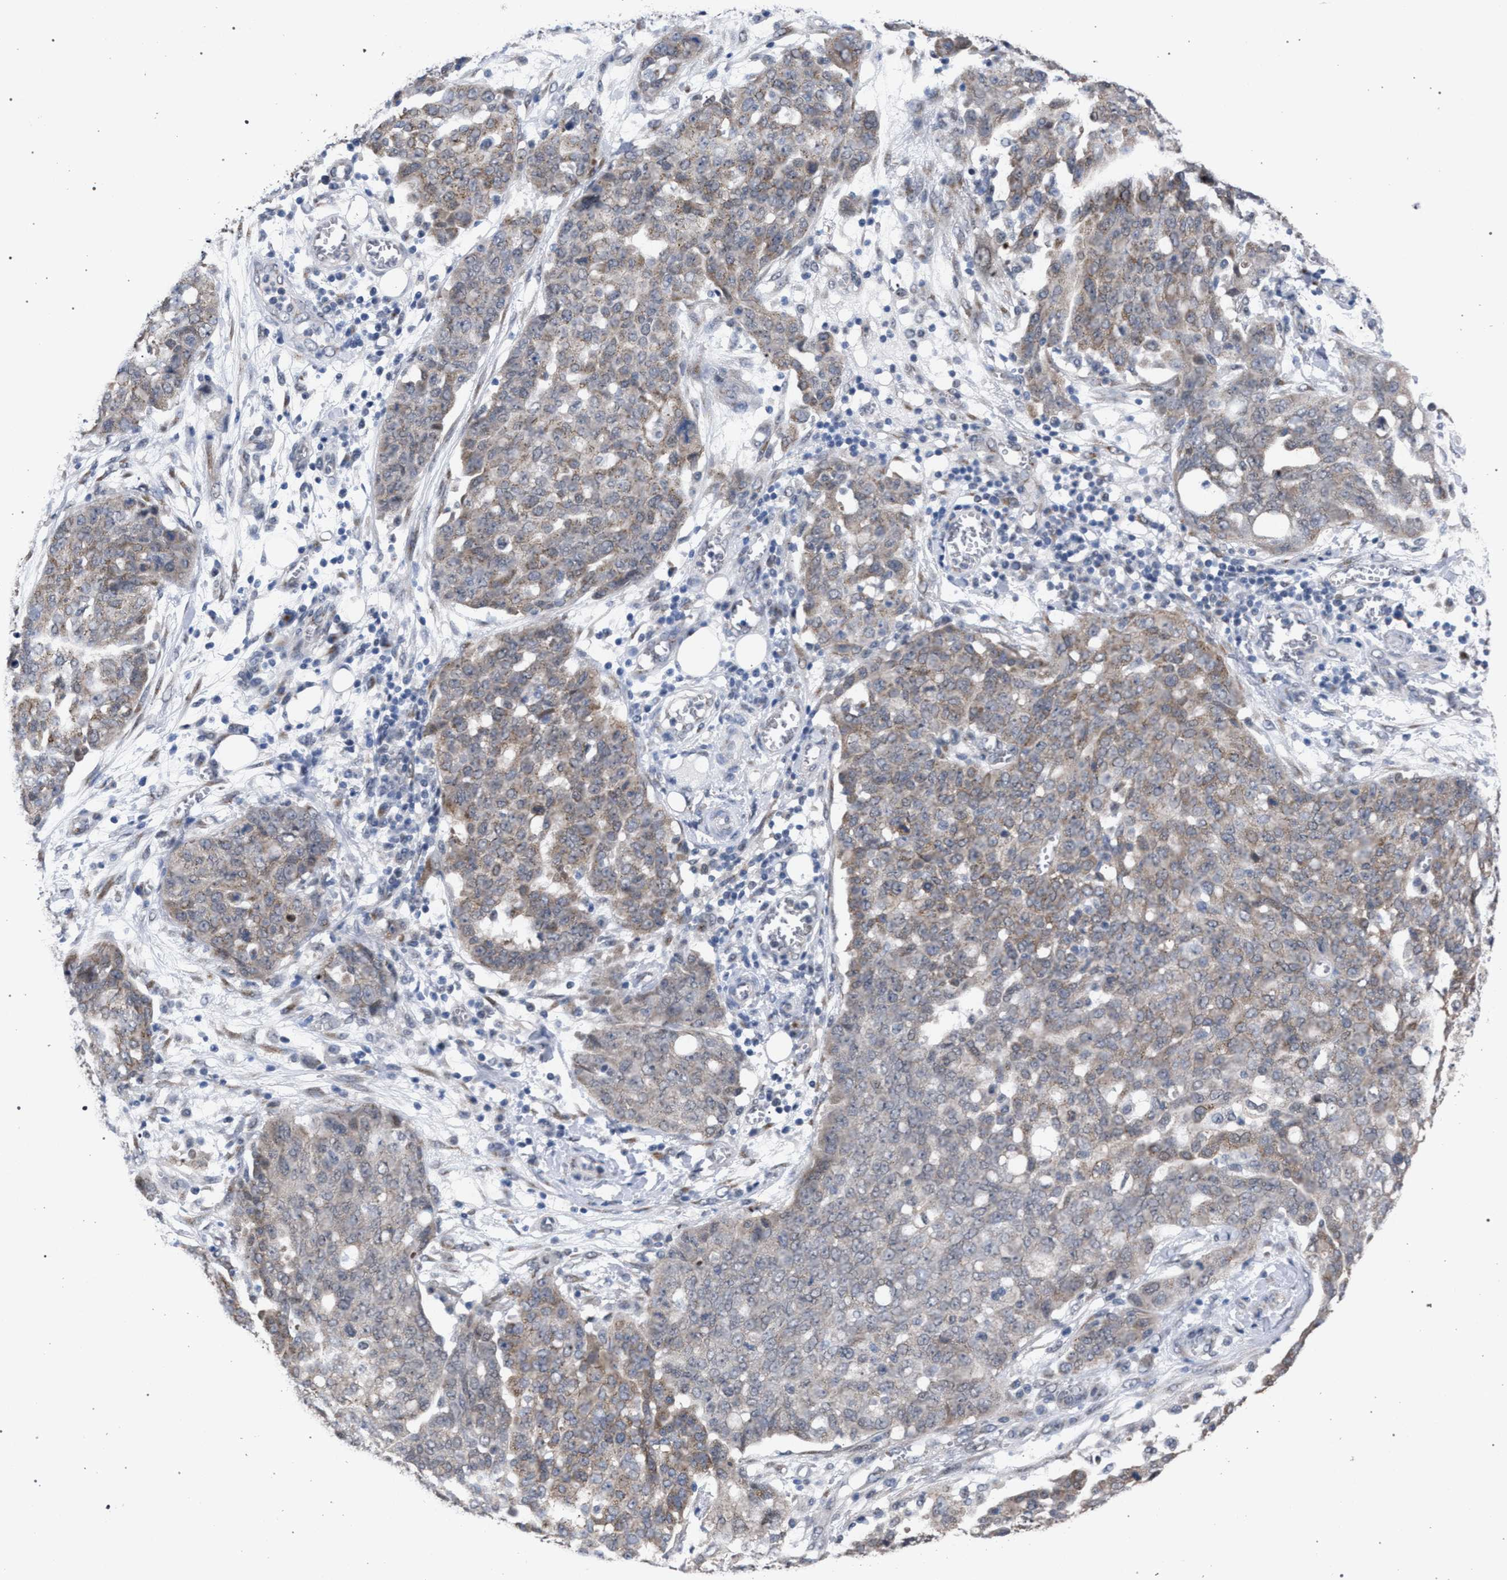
{"staining": {"intensity": "weak", "quantity": "25%-75%", "location": "cytoplasmic/membranous"}, "tissue": "ovarian cancer", "cell_type": "Tumor cells", "image_type": "cancer", "snomed": [{"axis": "morphology", "description": "Cystadenocarcinoma, serous, NOS"}, {"axis": "topography", "description": "Soft tissue"}, {"axis": "topography", "description": "Ovary"}], "caption": "Immunohistochemistry (IHC) photomicrograph of human ovarian serous cystadenocarcinoma stained for a protein (brown), which displays low levels of weak cytoplasmic/membranous positivity in about 25%-75% of tumor cells.", "gene": "GOLGA2", "patient": {"sex": "female", "age": 57}}